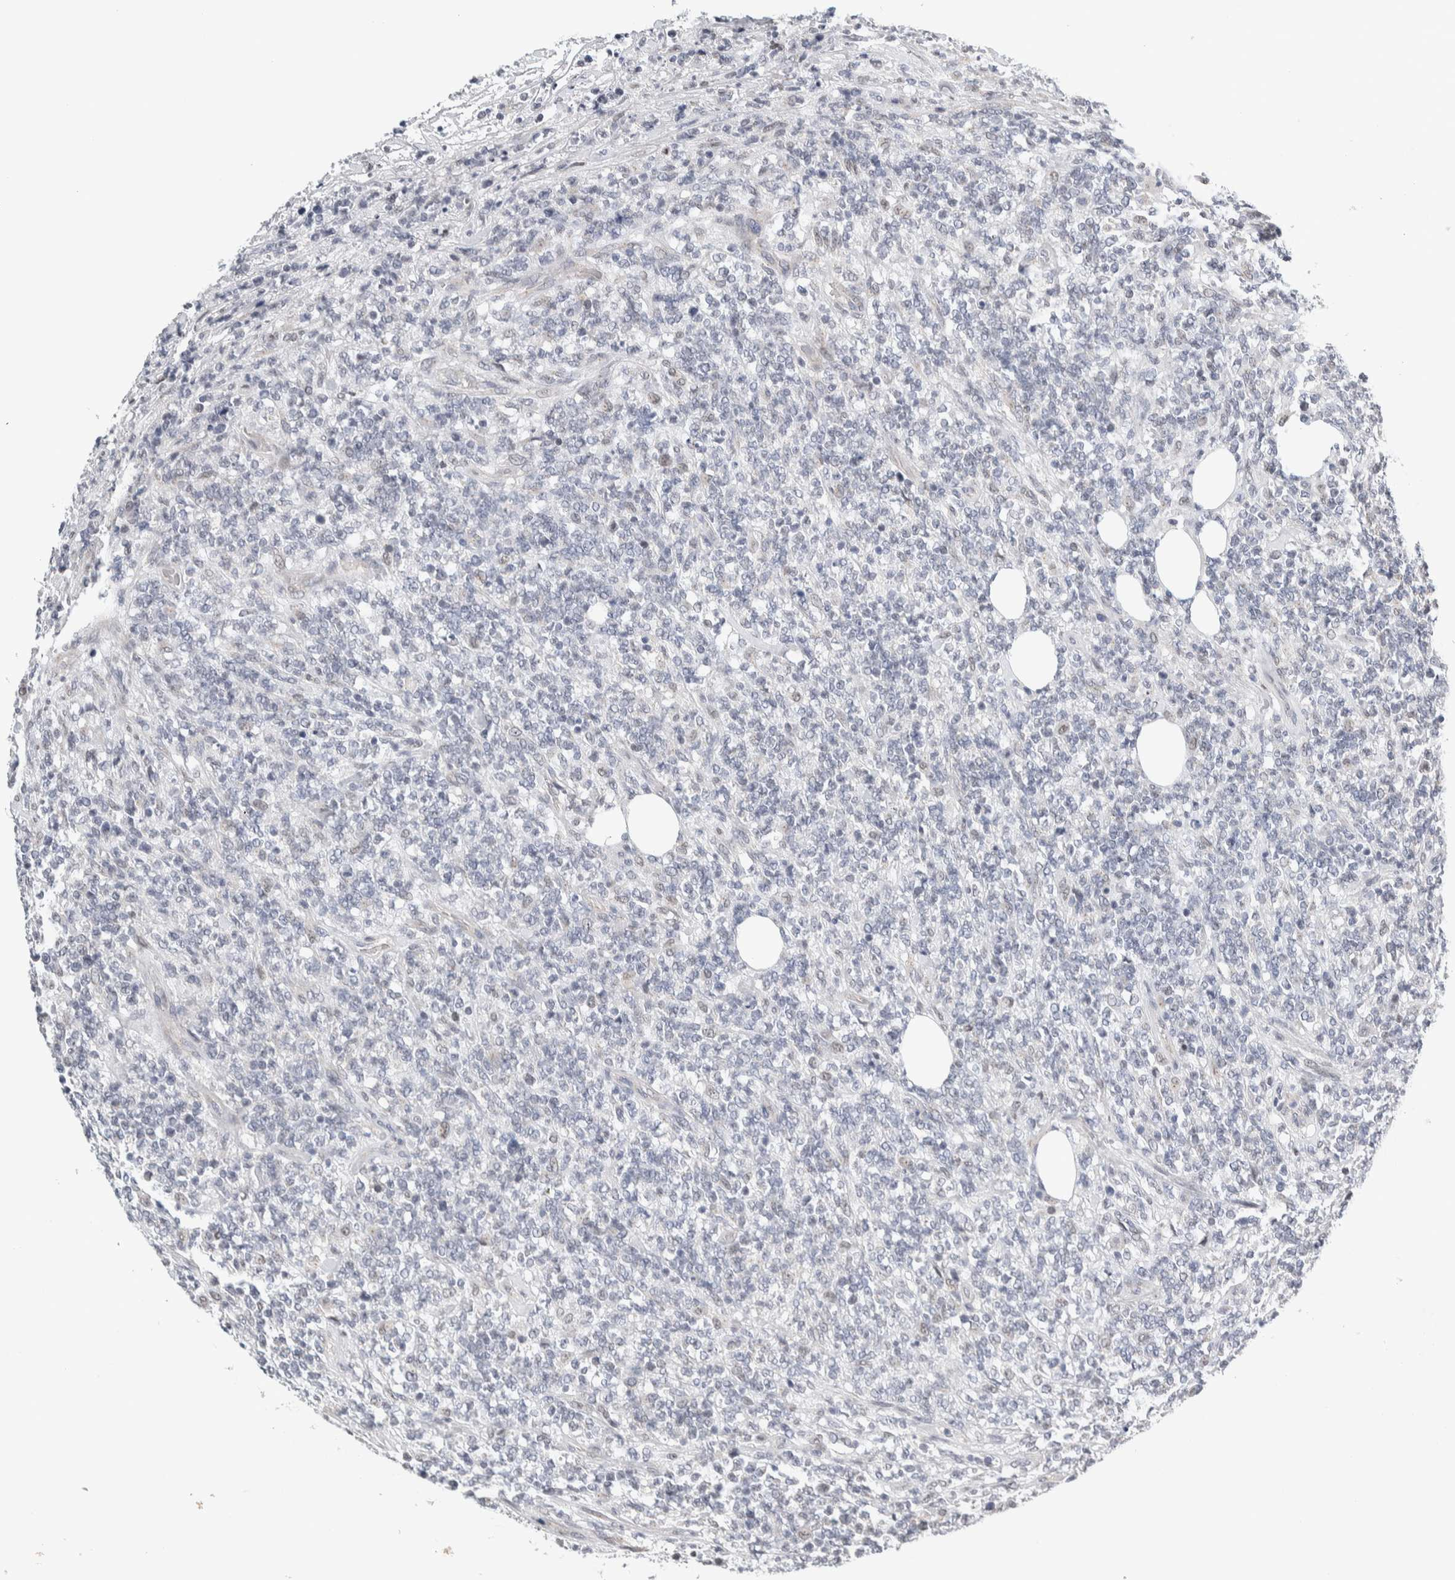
{"staining": {"intensity": "negative", "quantity": "none", "location": "none"}, "tissue": "lymphoma", "cell_type": "Tumor cells", "image_type": "cancer", "snomed": [{"axis": "morphology", "description": "Malignant lymphoma, non-Hodgkin's type, High grade"}, {"axis": "topography", "description": "Soft tissue"}], "caption": "Photomicrograph shows no significant protein staining in tumor cells of lymphoma.", "gene": "NEUROD1", "patient": {"sex": "male", "age": 18}}